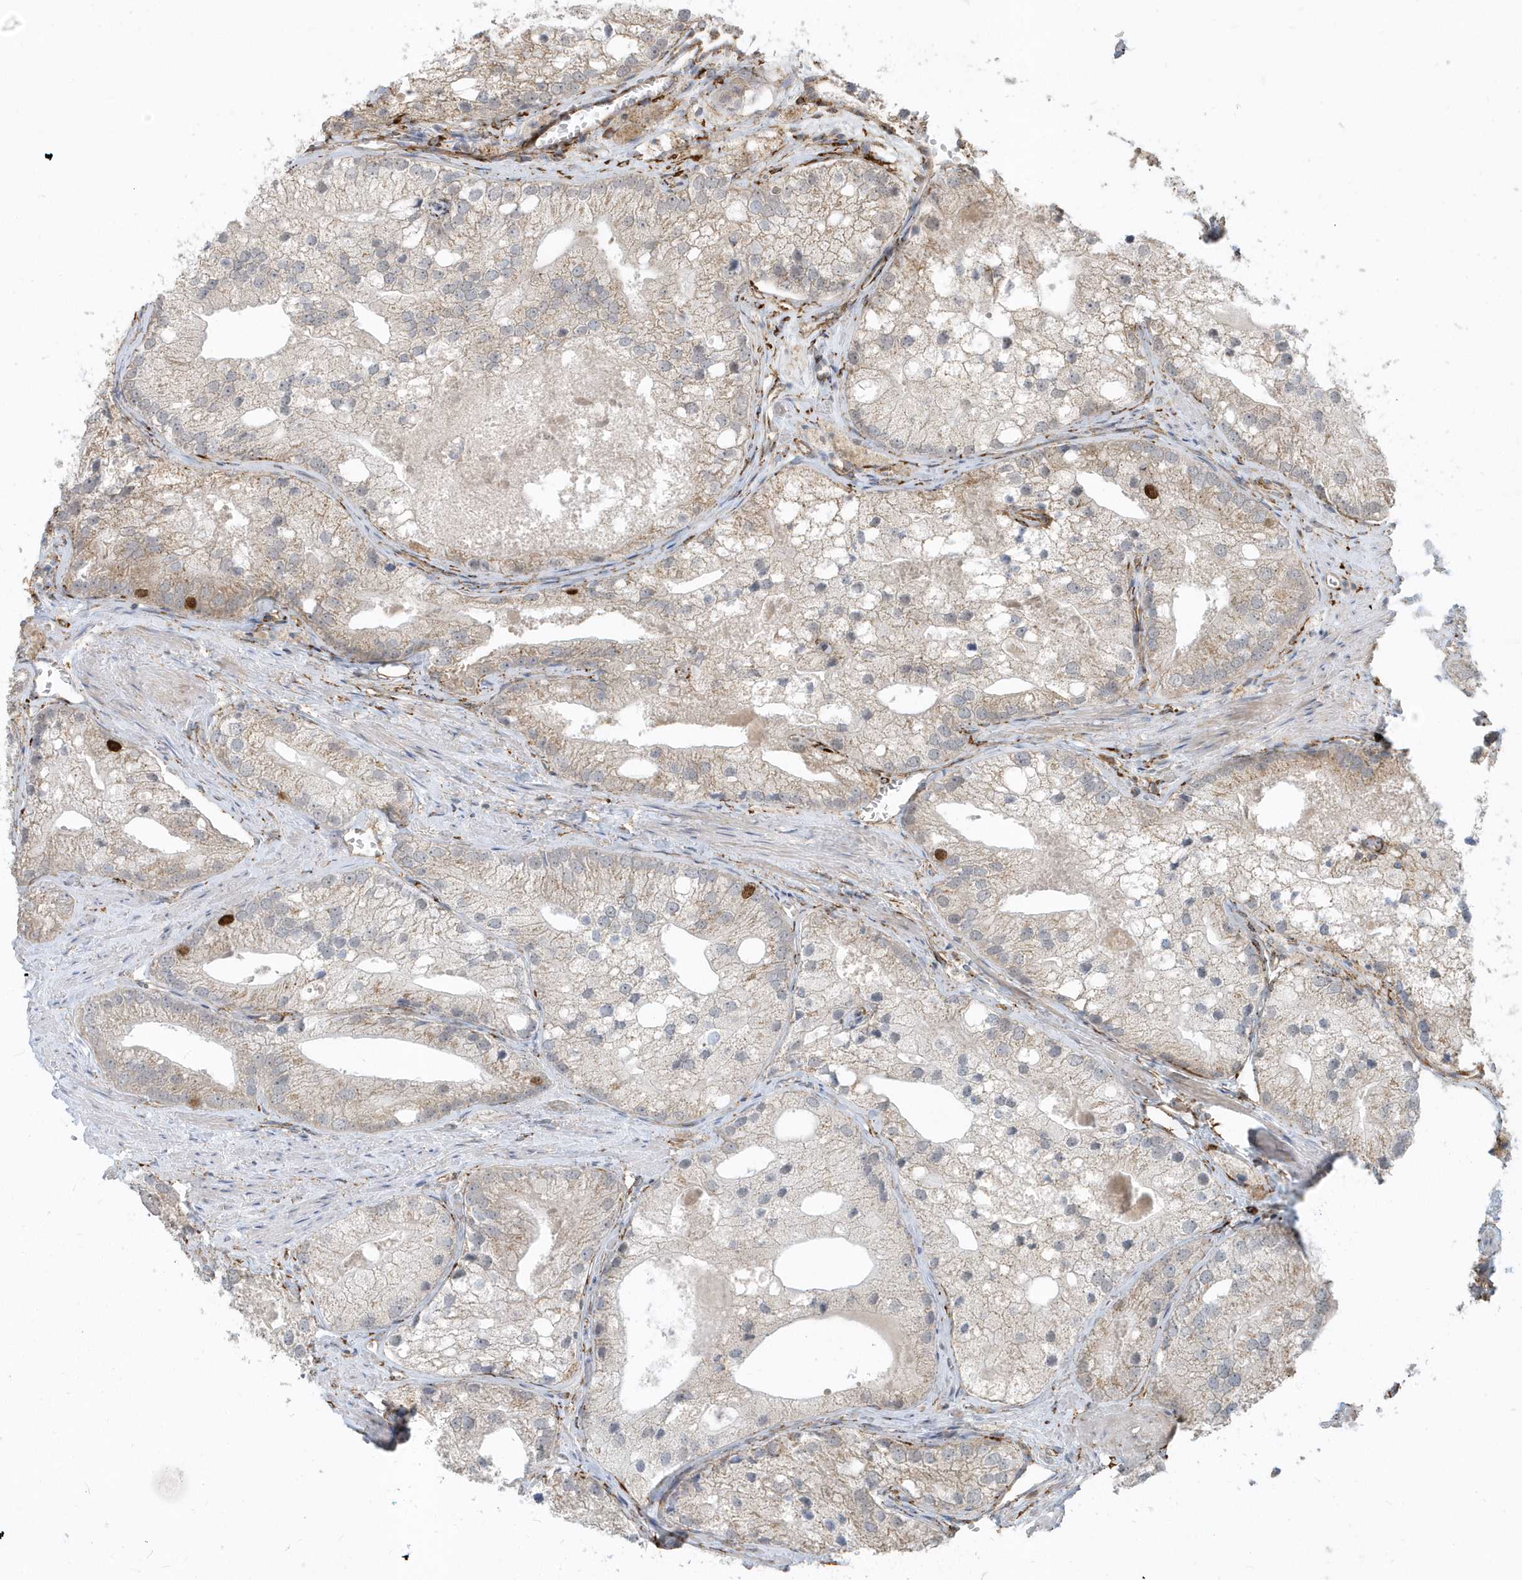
{"staining": {"intensity": "weak", "quantity": "<25%", "location": "cytoplasmic/membranous"}, "tissue": "prostate cancer", "cell_type": "Tumor cells", "image_type": "cancer", "snomed": [{"axis": "morphology", "description": "Adenocarcinoma, Low grade"}, {"axis": "topography", "description": "Prostate"}], "caption": "Prostate cancer stained for a protein using IHC shows no expression tumor cells.", "gene": "HRH4", "patient": {"sex": "male", "age": 69}}